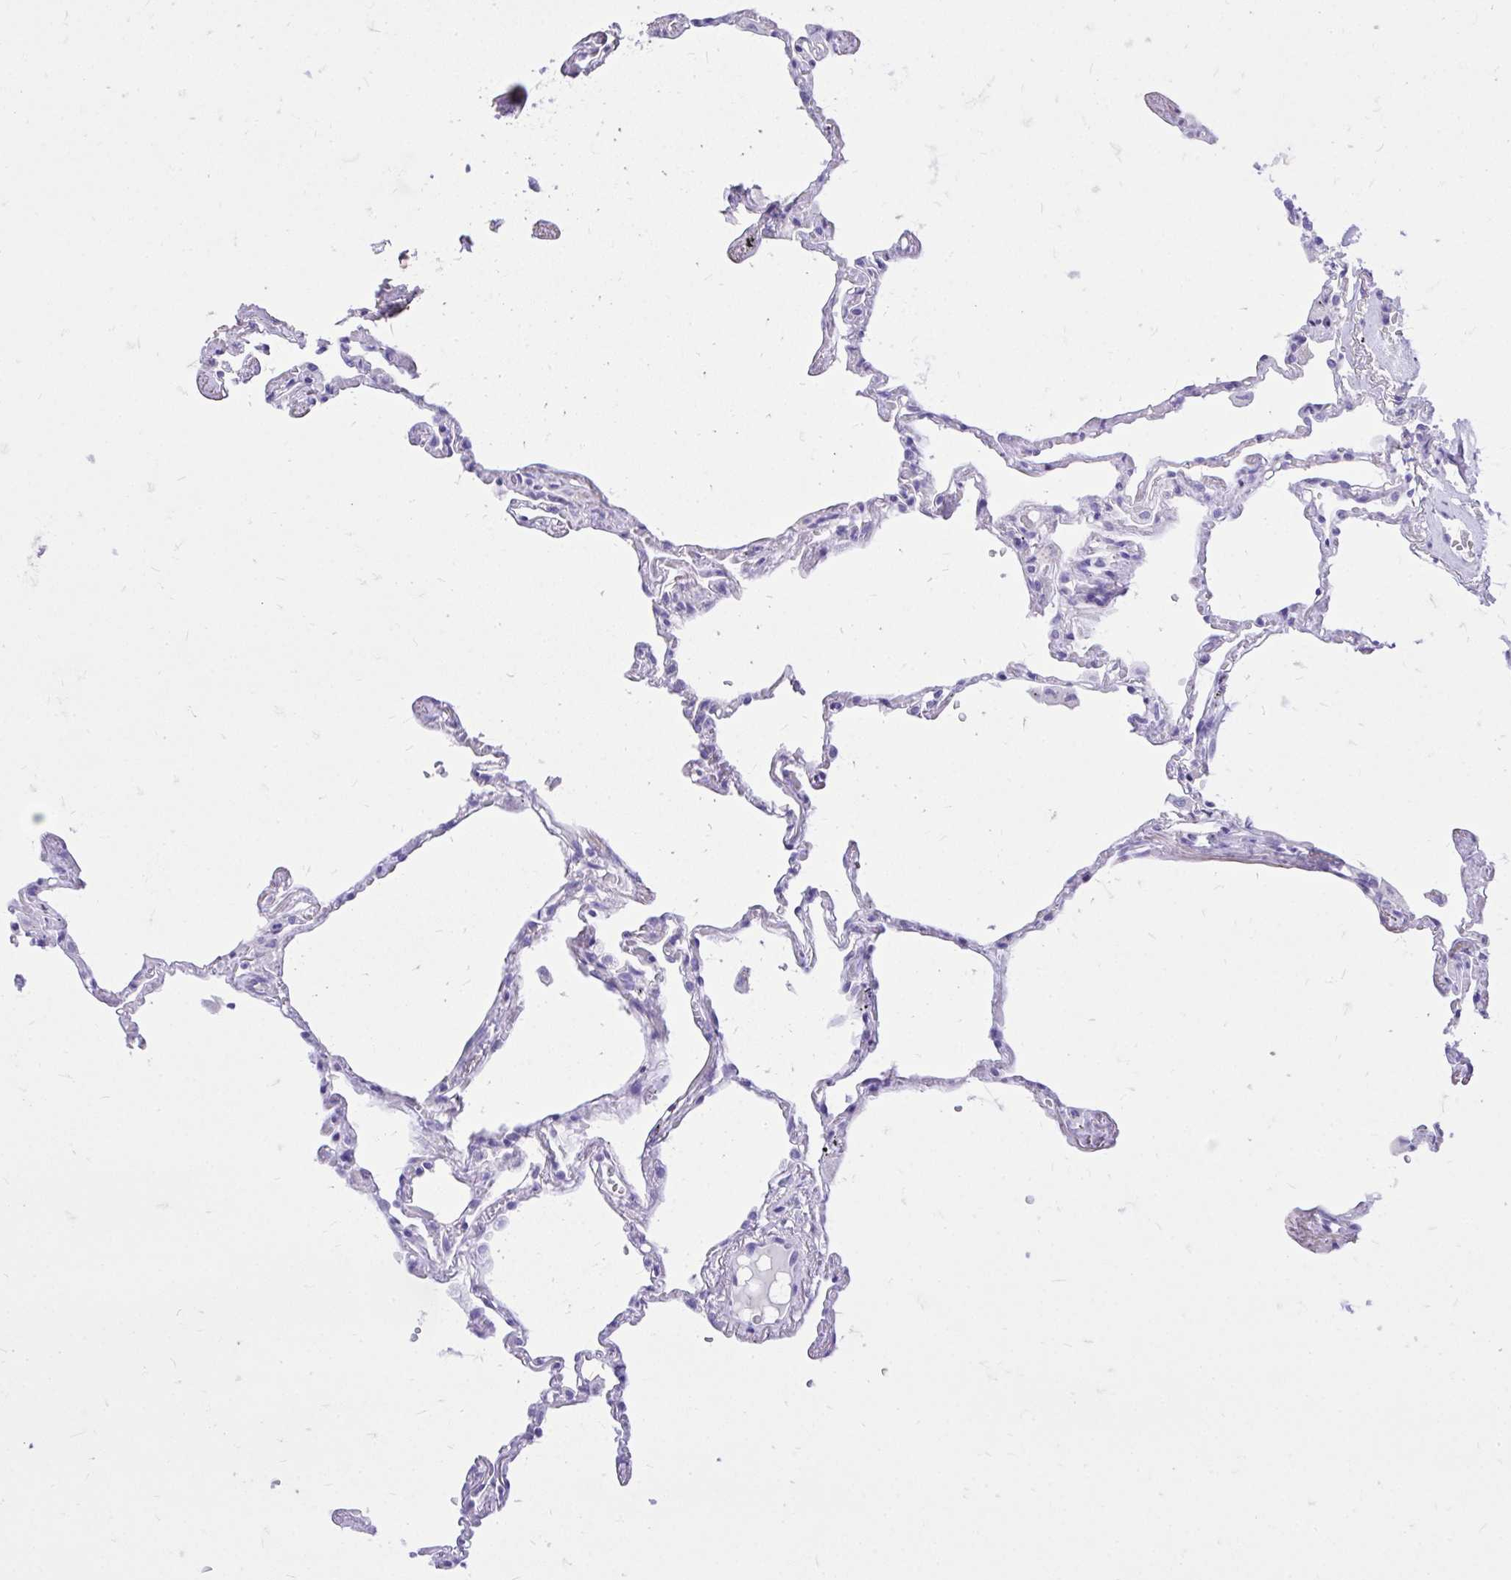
{"staining": {"intensity": "negative", "quantity": "none", "location": "none"}, "tissue": "lung", "cell_type": "Alveolar cells", "image_type": "normal", "snomed": [{"axis": "morphology", "description": "Normal tissue, NOS"}, {"axis": "topography", "description": "Lung"}], "caption": "IHC photomicrograph of normal lung: human lung stained with DAB (3,3'-diaminobenzidine) displays no significant protein positivity in alveolar cells.", "gene": "MON1A", "patient": {"sex": "female", "age": 67}}